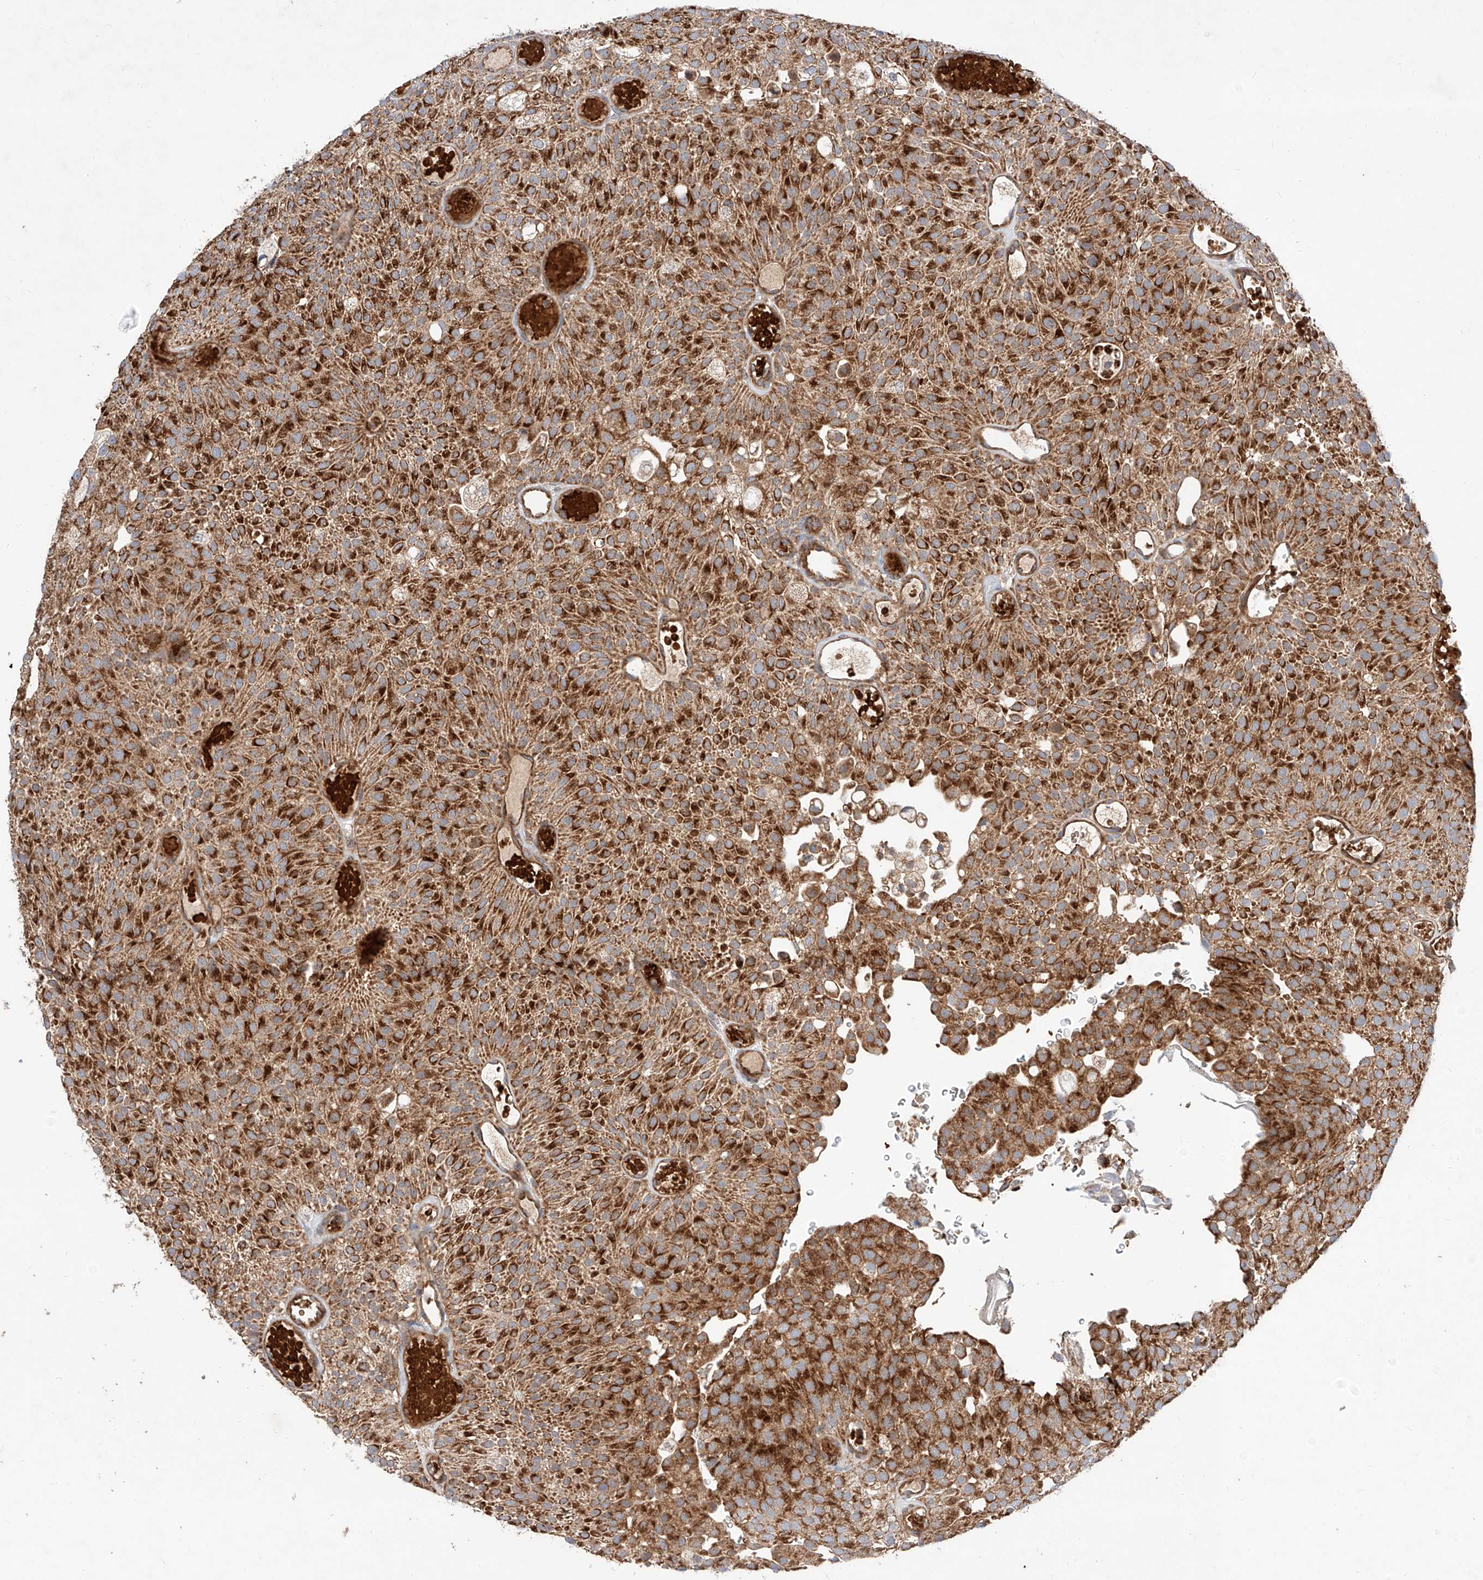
{"staining": {"intensity": "strong", "quantity": ">75%", "location": "cytoplasmic/membranous"}, "tissue": "urothelial cancer", "cell_type": "Tumor cells", "image_type": "cancer", "snomed": [{"axis": "morphology", "description": "Urothelial carcinoma, Low grade"}, {"axis": "topography", "description": "Urinary bladder"}], "caption": "This is a micrograph of immunohistochemistry staining of urothelial cancer, which shows strong positivity in the cytoplasmic/membranous of tumor cells.", "gene": "NR1D1", "patient": {"sex": "male", "age": 78}}